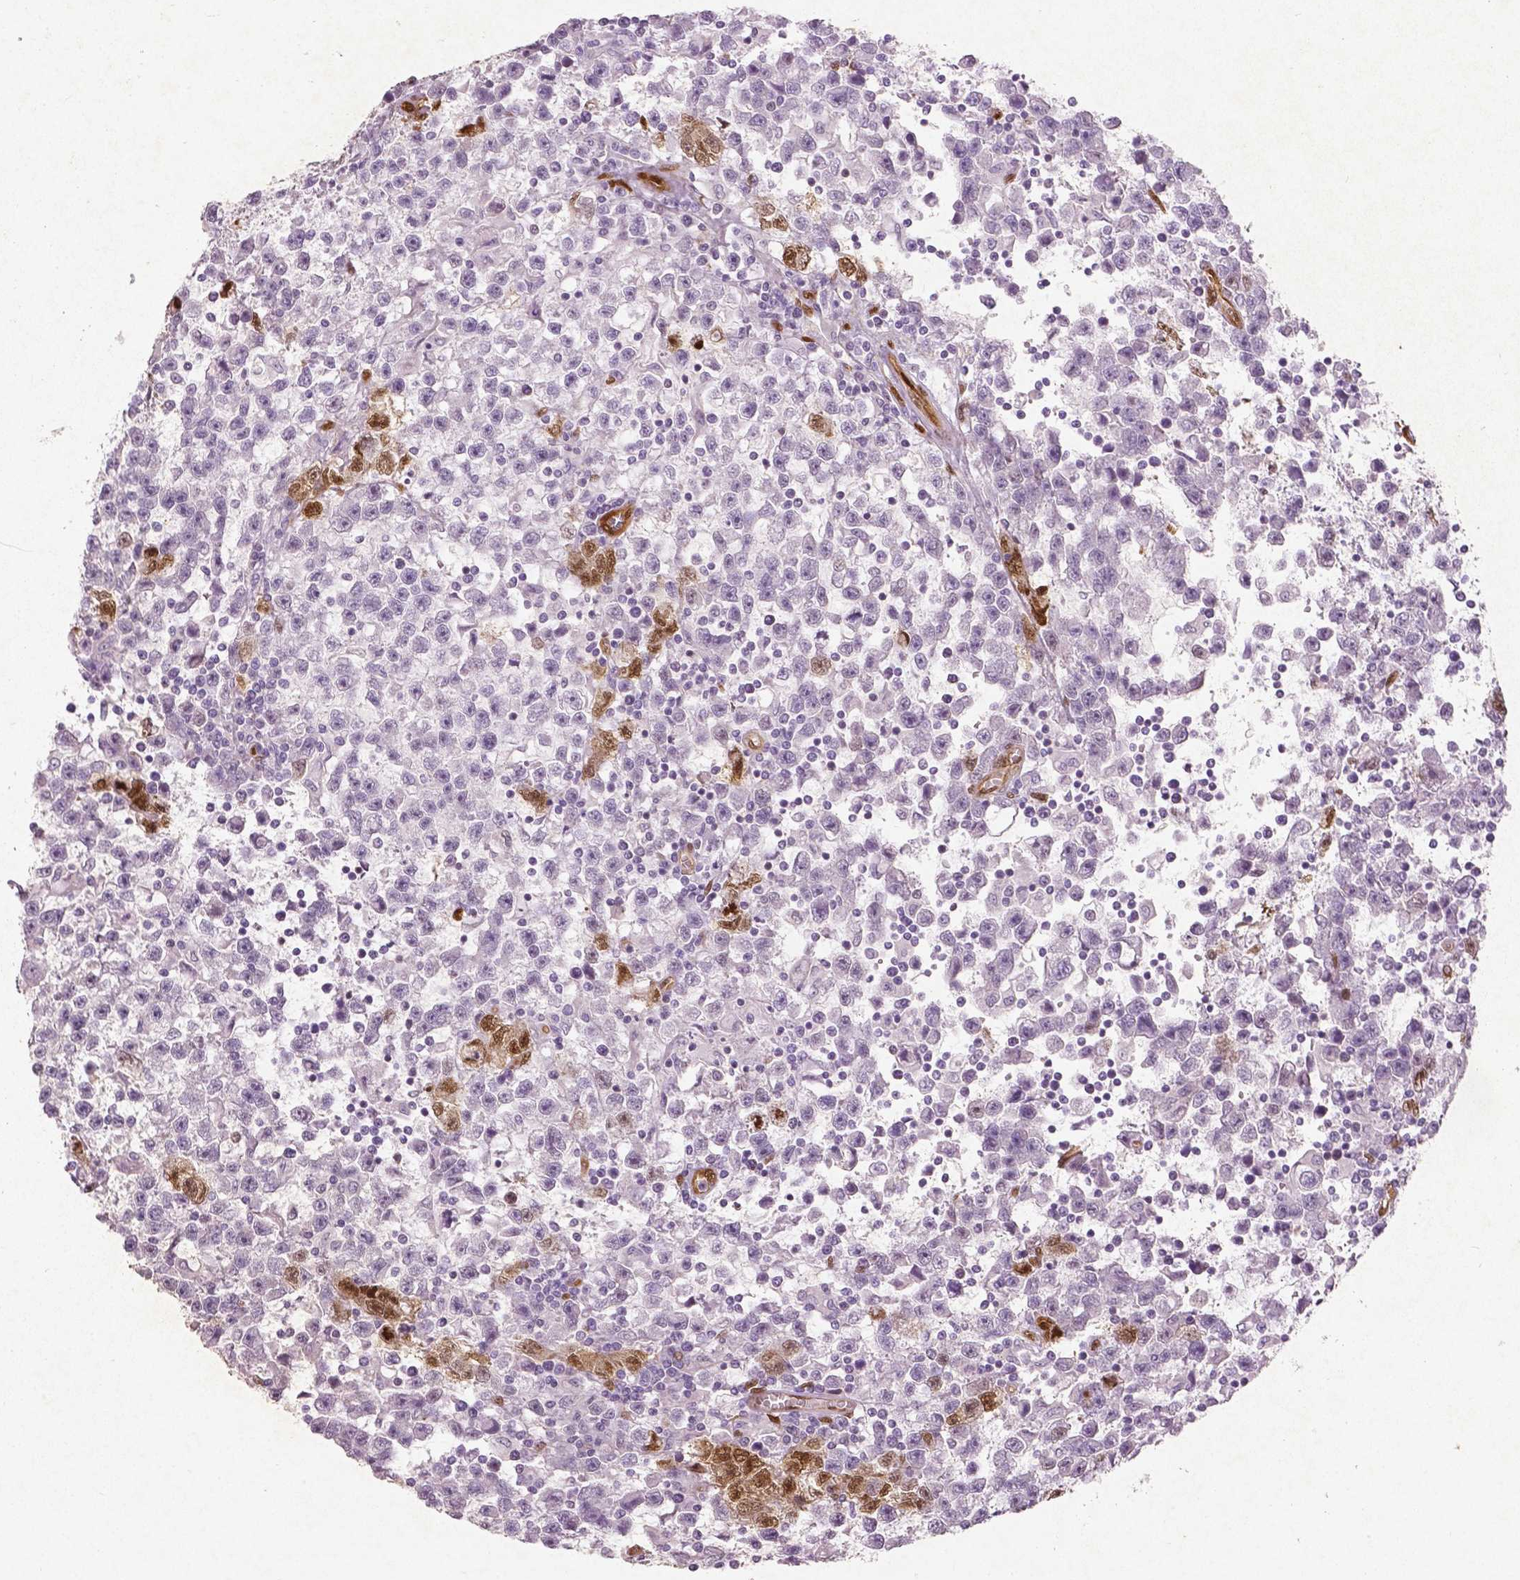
{"staining": {"intensity": "negative", "quantity": "none", "location": "none"}, "tissue": "testis cancer", "cell_type": "Tumor cells", "image_type": "cancer", "snomed": [{"axis": "morphology", "description": "Seminoma, NOS"}, {"axis": "topography", "description": "Testis"}], "caption": "This is an immunohistochemistry photomicrograph of human testis cancer. There is no expression in tumor cells.", "gene": "WWTR1", "patient": {"sex": "male", "age": 31}}